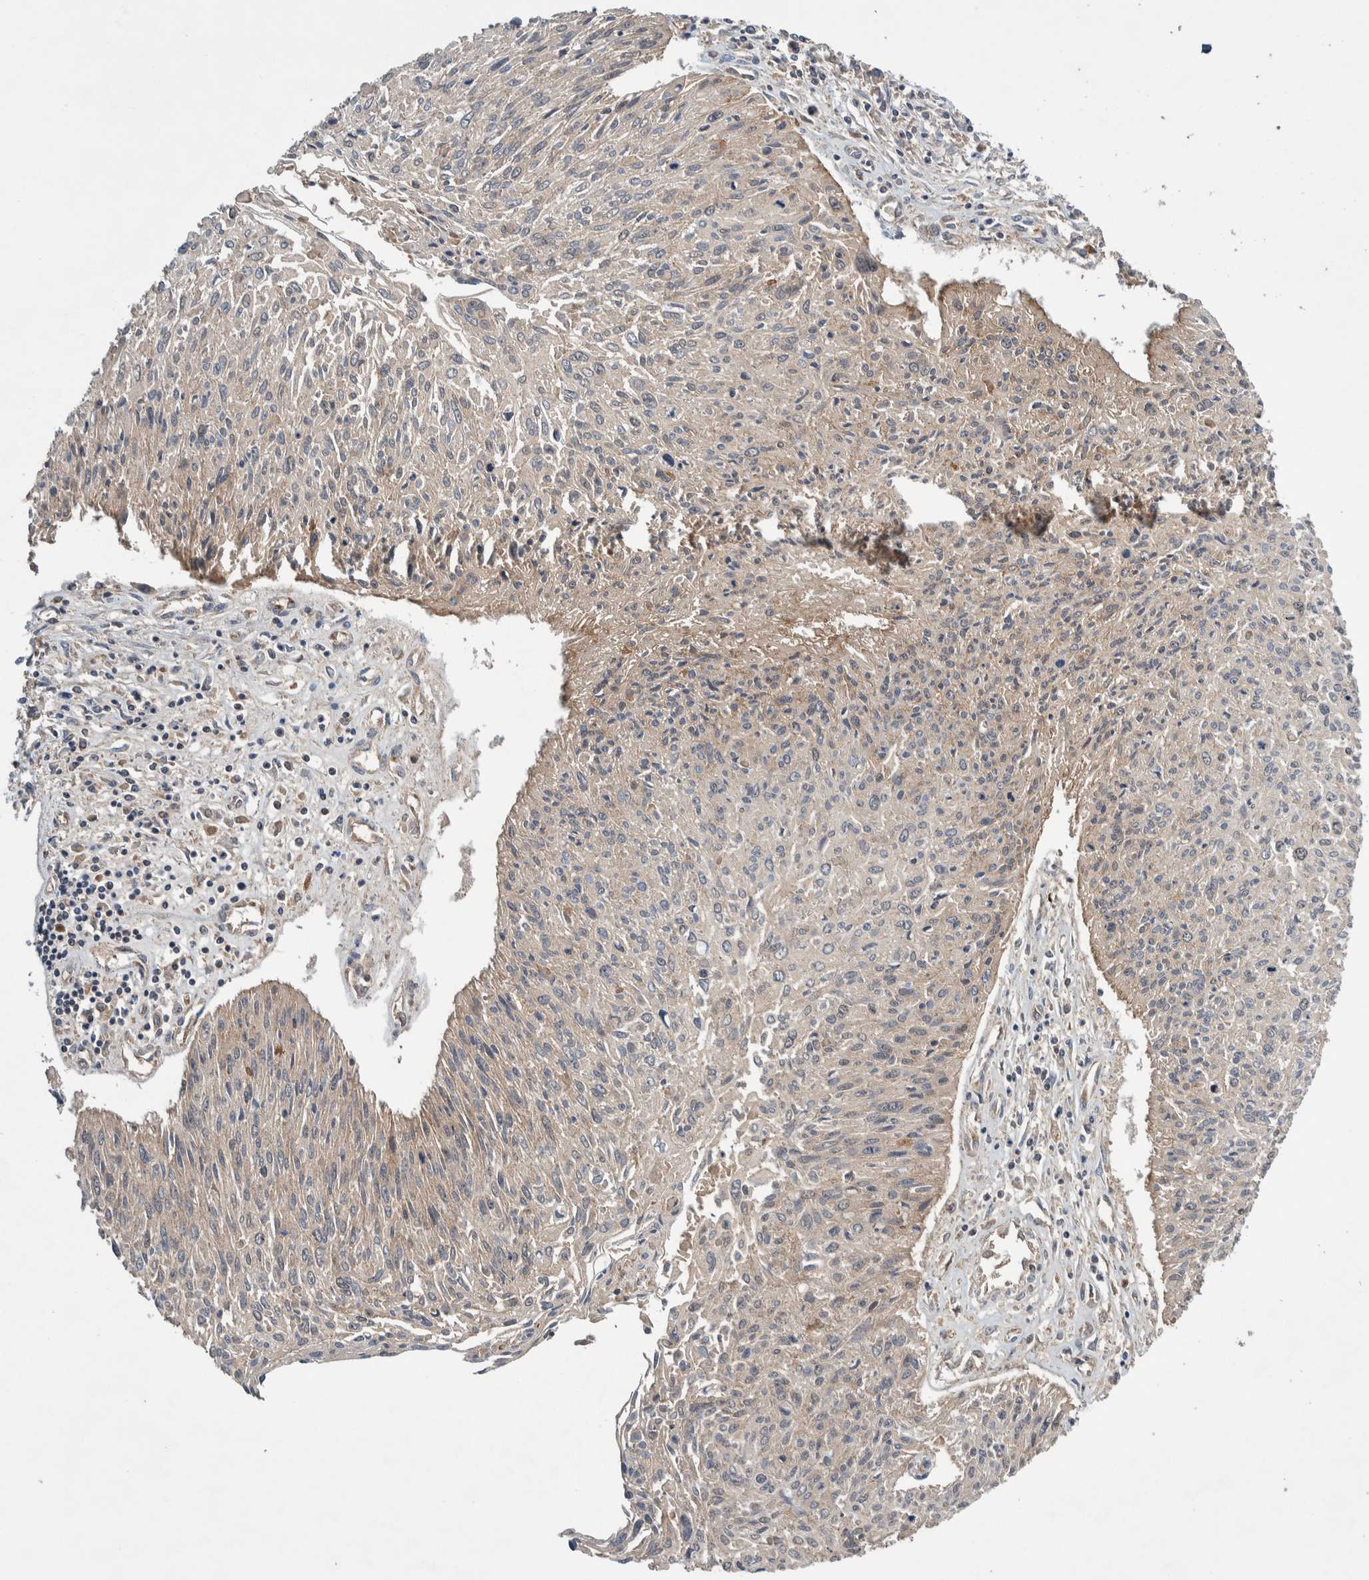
{"staining": {"intensity": "weak", "quantity": ">75%", "location": "cytoplasmic/membranous"}, "tissue": "cervical cancer", "cell_type": "Tumor cells", "image_type": "cancer", "snomed": [{"axis": "morphology", "description": "Squamous cell carcinoma, NOS"}, {"axis": "topography", "description": "Cervix"}], "caption": "Cervical cancer (squamous cell carcinoma) was stained to show a protein in brown. There is low levels of weak cytoplasmic/membranous expression in approximately >75% of tumor cells.", "gene": "PIK3R6", "patient": {"sex": "female", "age": 51}}